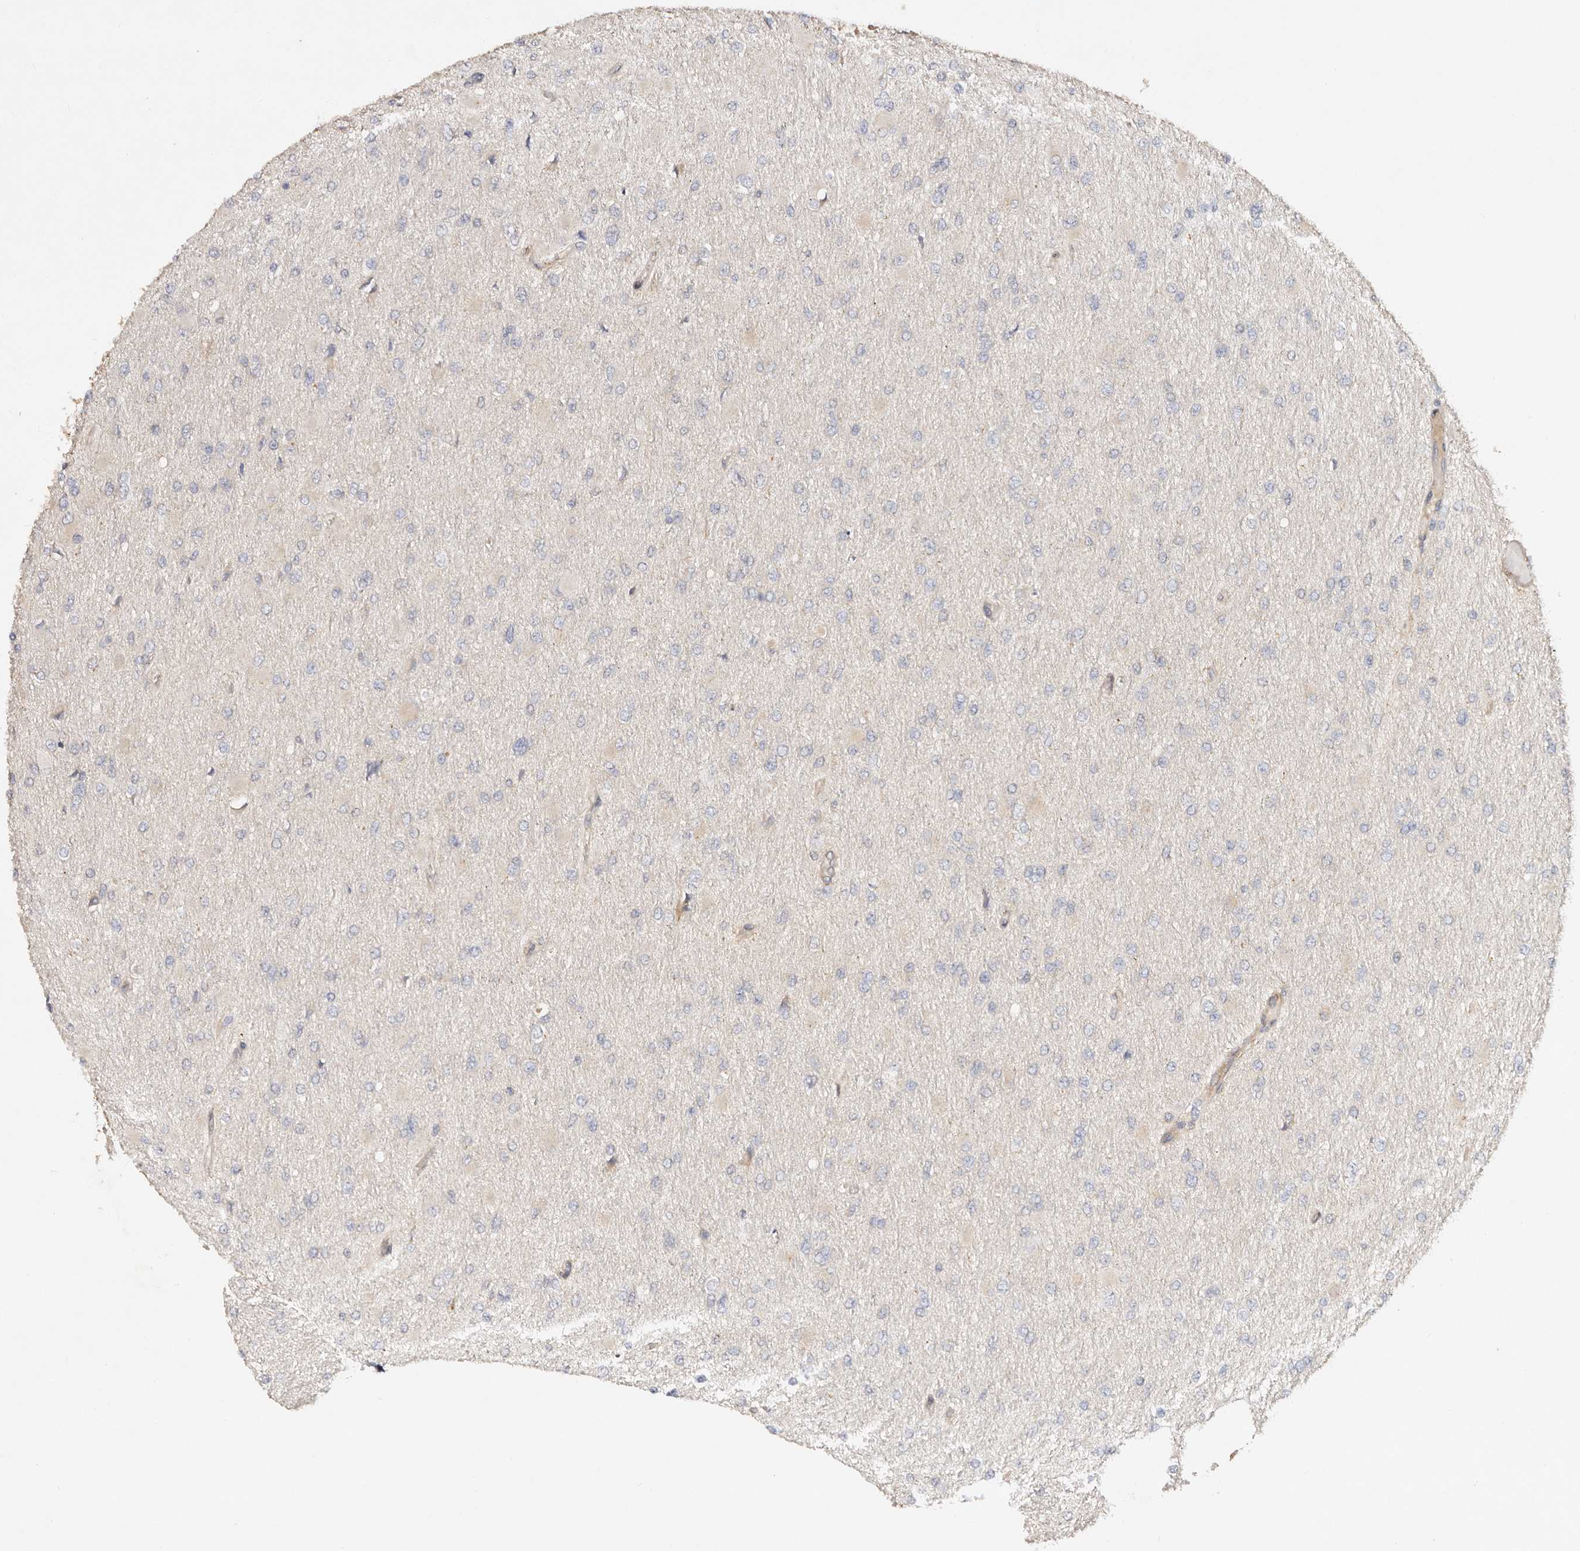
{"staining": {"intensity": "negative", "quantity": "none", "location": "none"}, "tissue": "glioma", "cell_type": "Tumor cells", "image_type": "cancer", "snomed": [{"axis": "morphology", "description": "Glioma, malignant, High grade"}, {"axis": "topography", "description": "Cerebral cortex"}], "caption": "An image of malignant high-grade glioma stained for a protein demonstrates no brown staining in tumor cells.", "gene": "SERPINH1", "patient": {"sex": "female", "age": 36}}